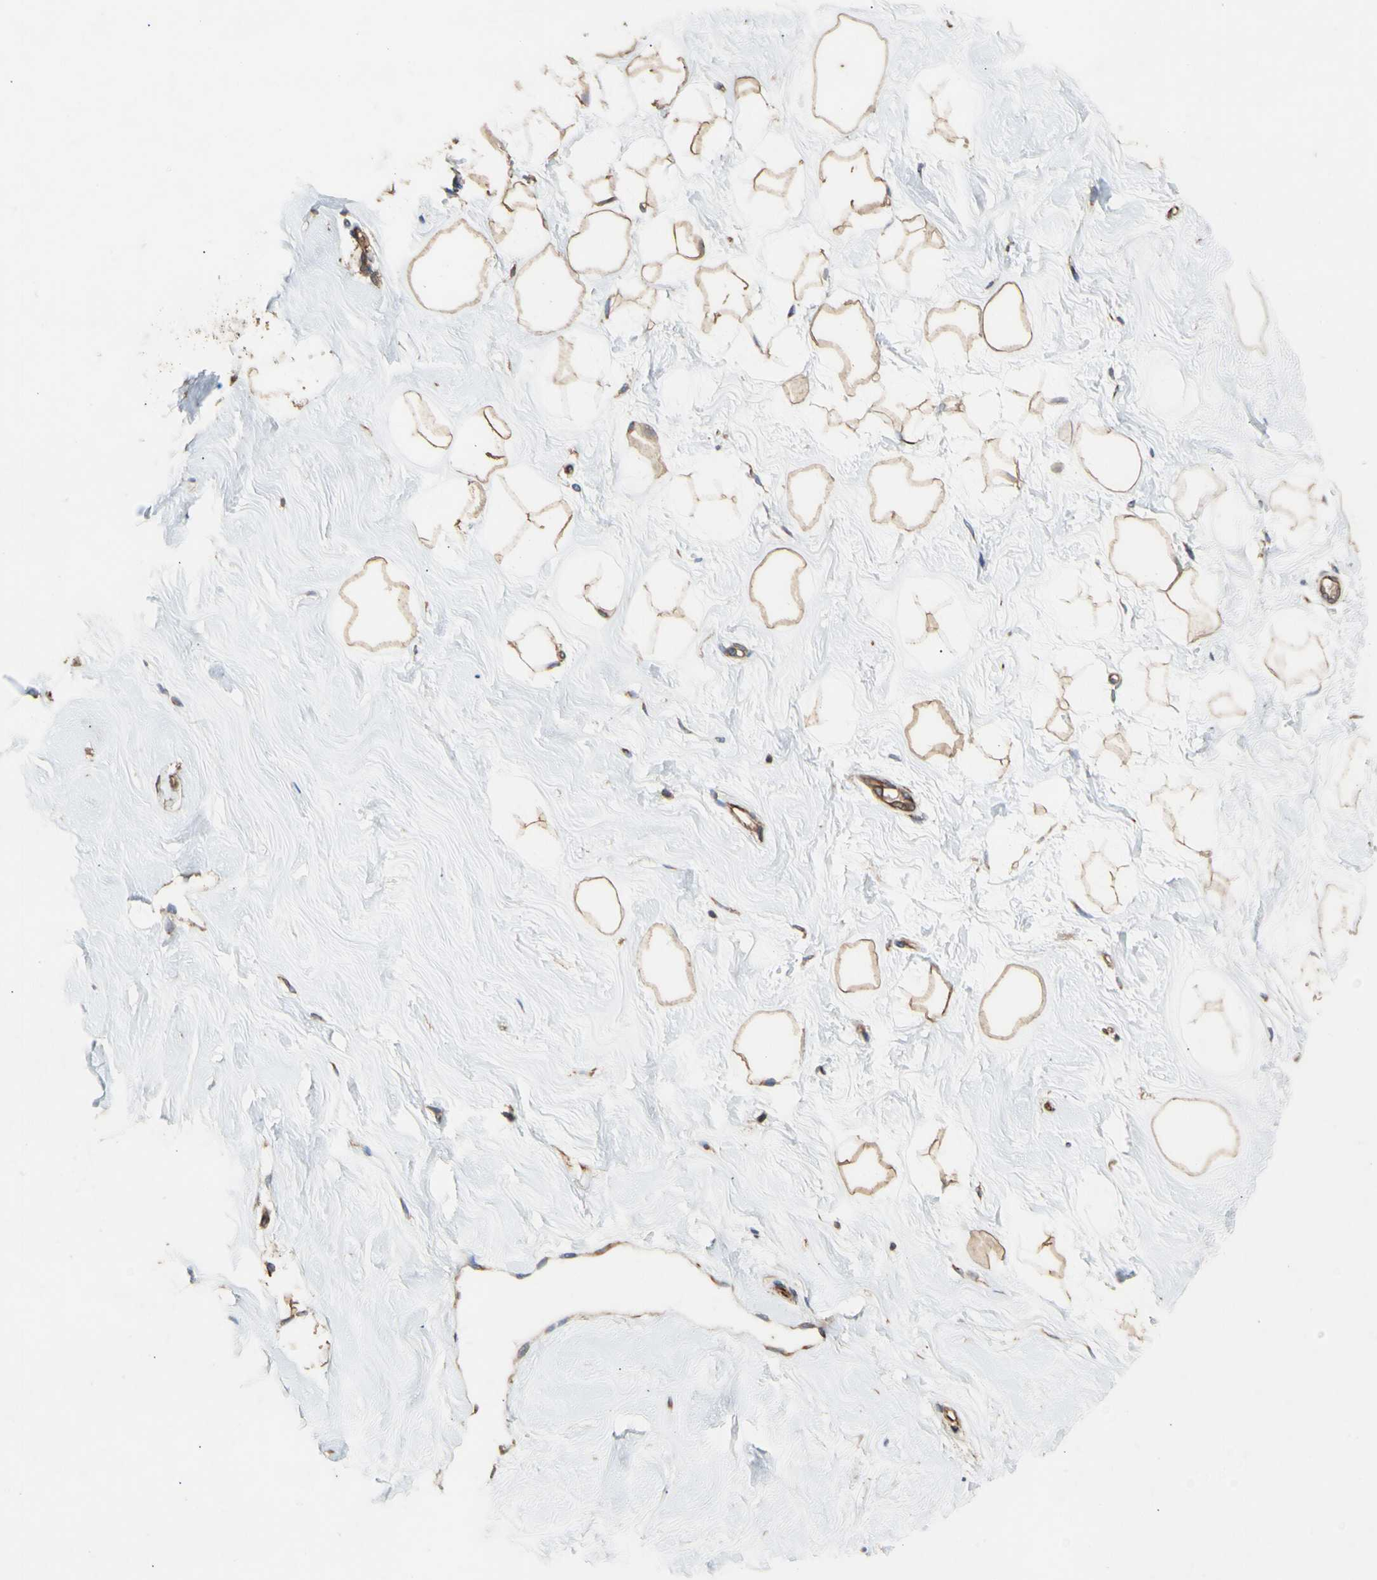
{"staining": {"intensity": "moderate", "quantity": ">75%", "location": "cytoplasmic/membranous"}, "tissue": "breast", "cell_type": "Adipocytes", "image_type": "normal", "snomed": [{"axis": "morphology", "description": "Normal tissue, NOS"}, {"axis": "topography", "description": "Breast"}], "caption": "Protein expression analysis of benign breast shows moderate cytoplasmic/membranous expression in about >75% of adipocytes.", "gene": "EIF2S3", "patient": {"sex": "female", "age": 23}}